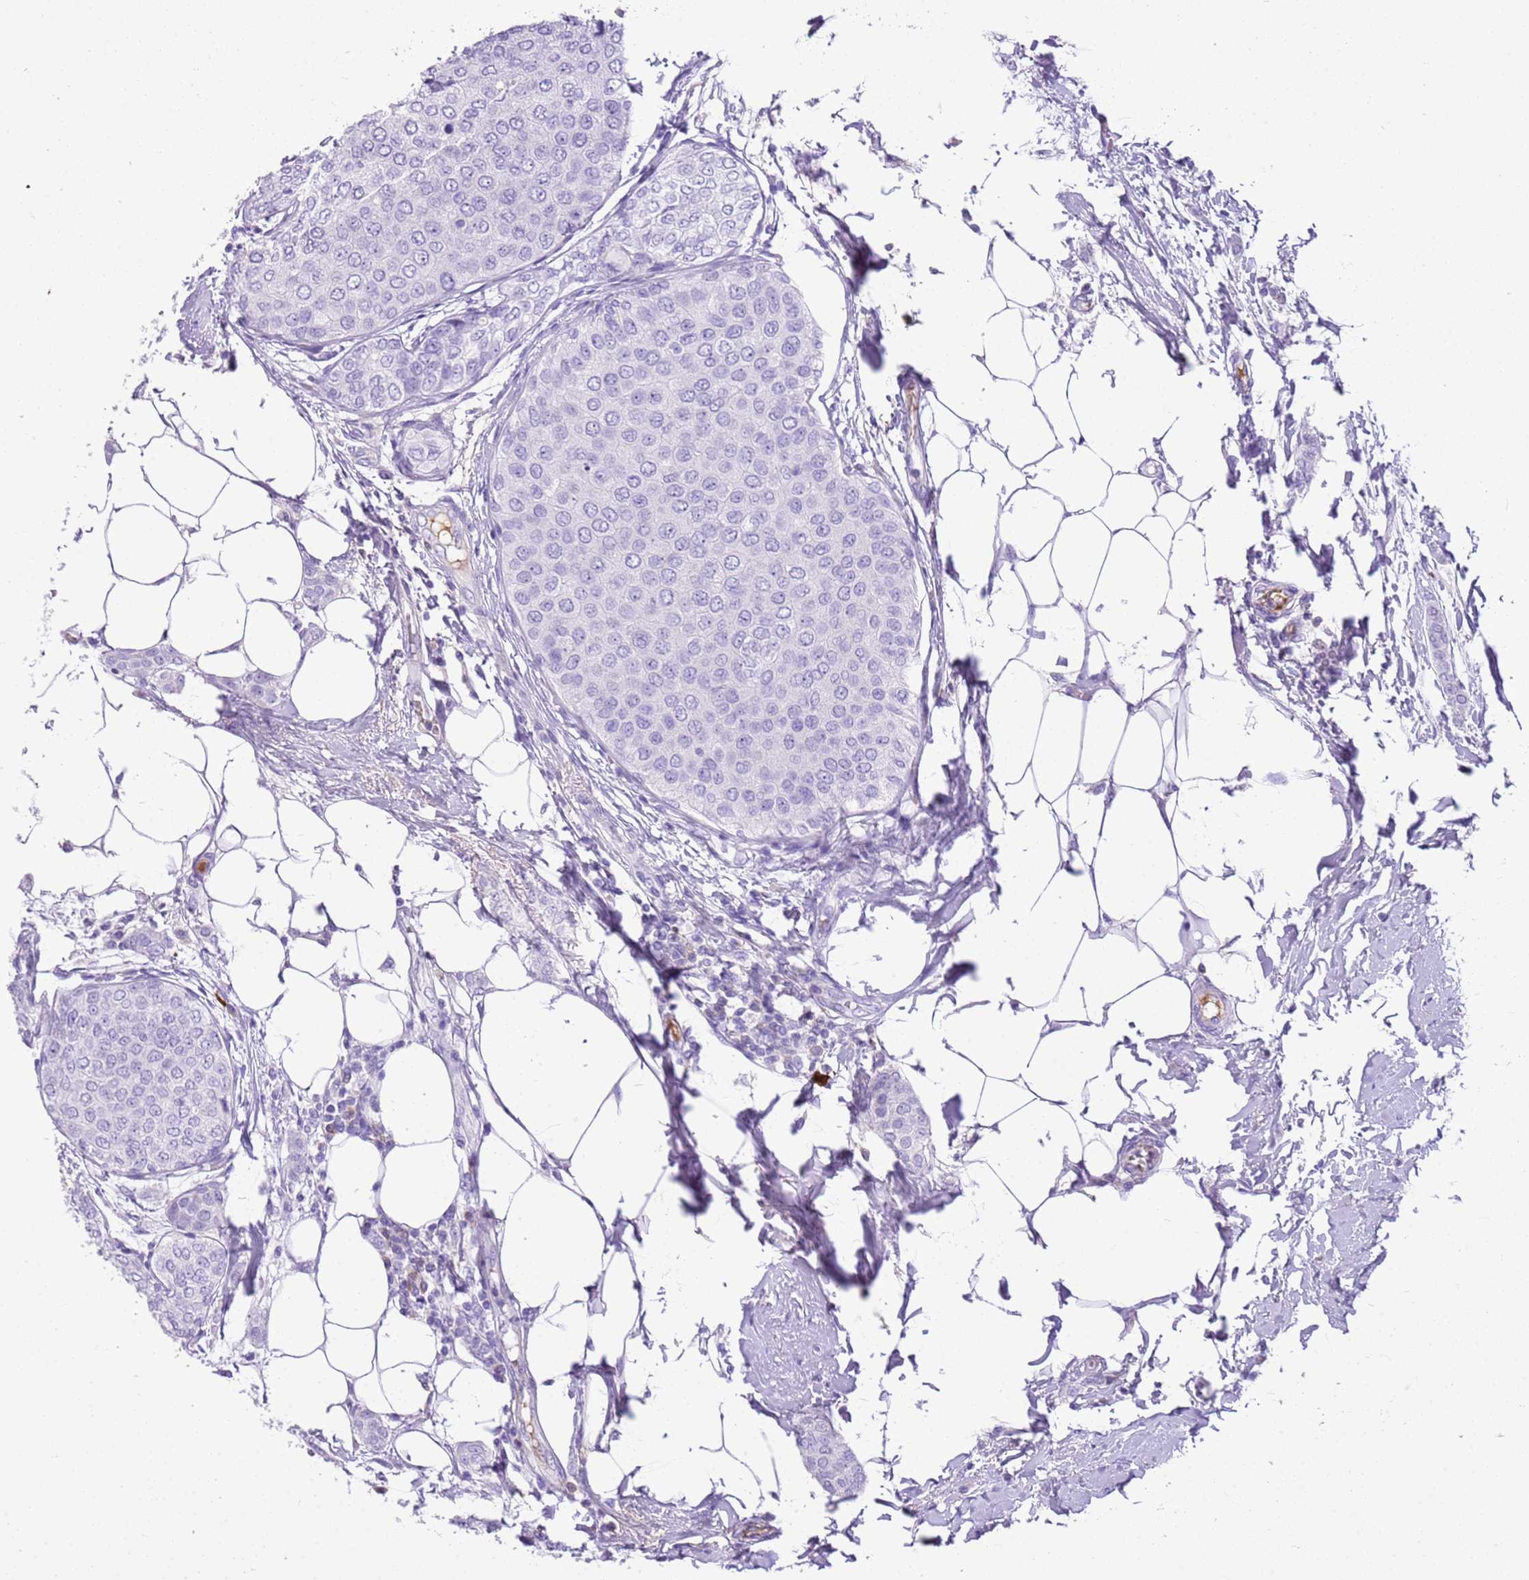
{"staining": {"intensity": "negative", "quantity": "none", "location": "none"}, "tissue": "breast cancer", "cell_type": "Tumor cells", "image_type": "cancer", "snomed": [{"axis": "morphology", "description": "Duct carcinoma"}, {"axis": "topography", "description": "Breast"}], "caption": "This is an immunohistochemistry (IHC) image of breast infiltrating ductal carcinoma. There is no expression in tumor cells.", "gene": "IGKV3D-11", "patient": {"sex": "female", "age": 72}}